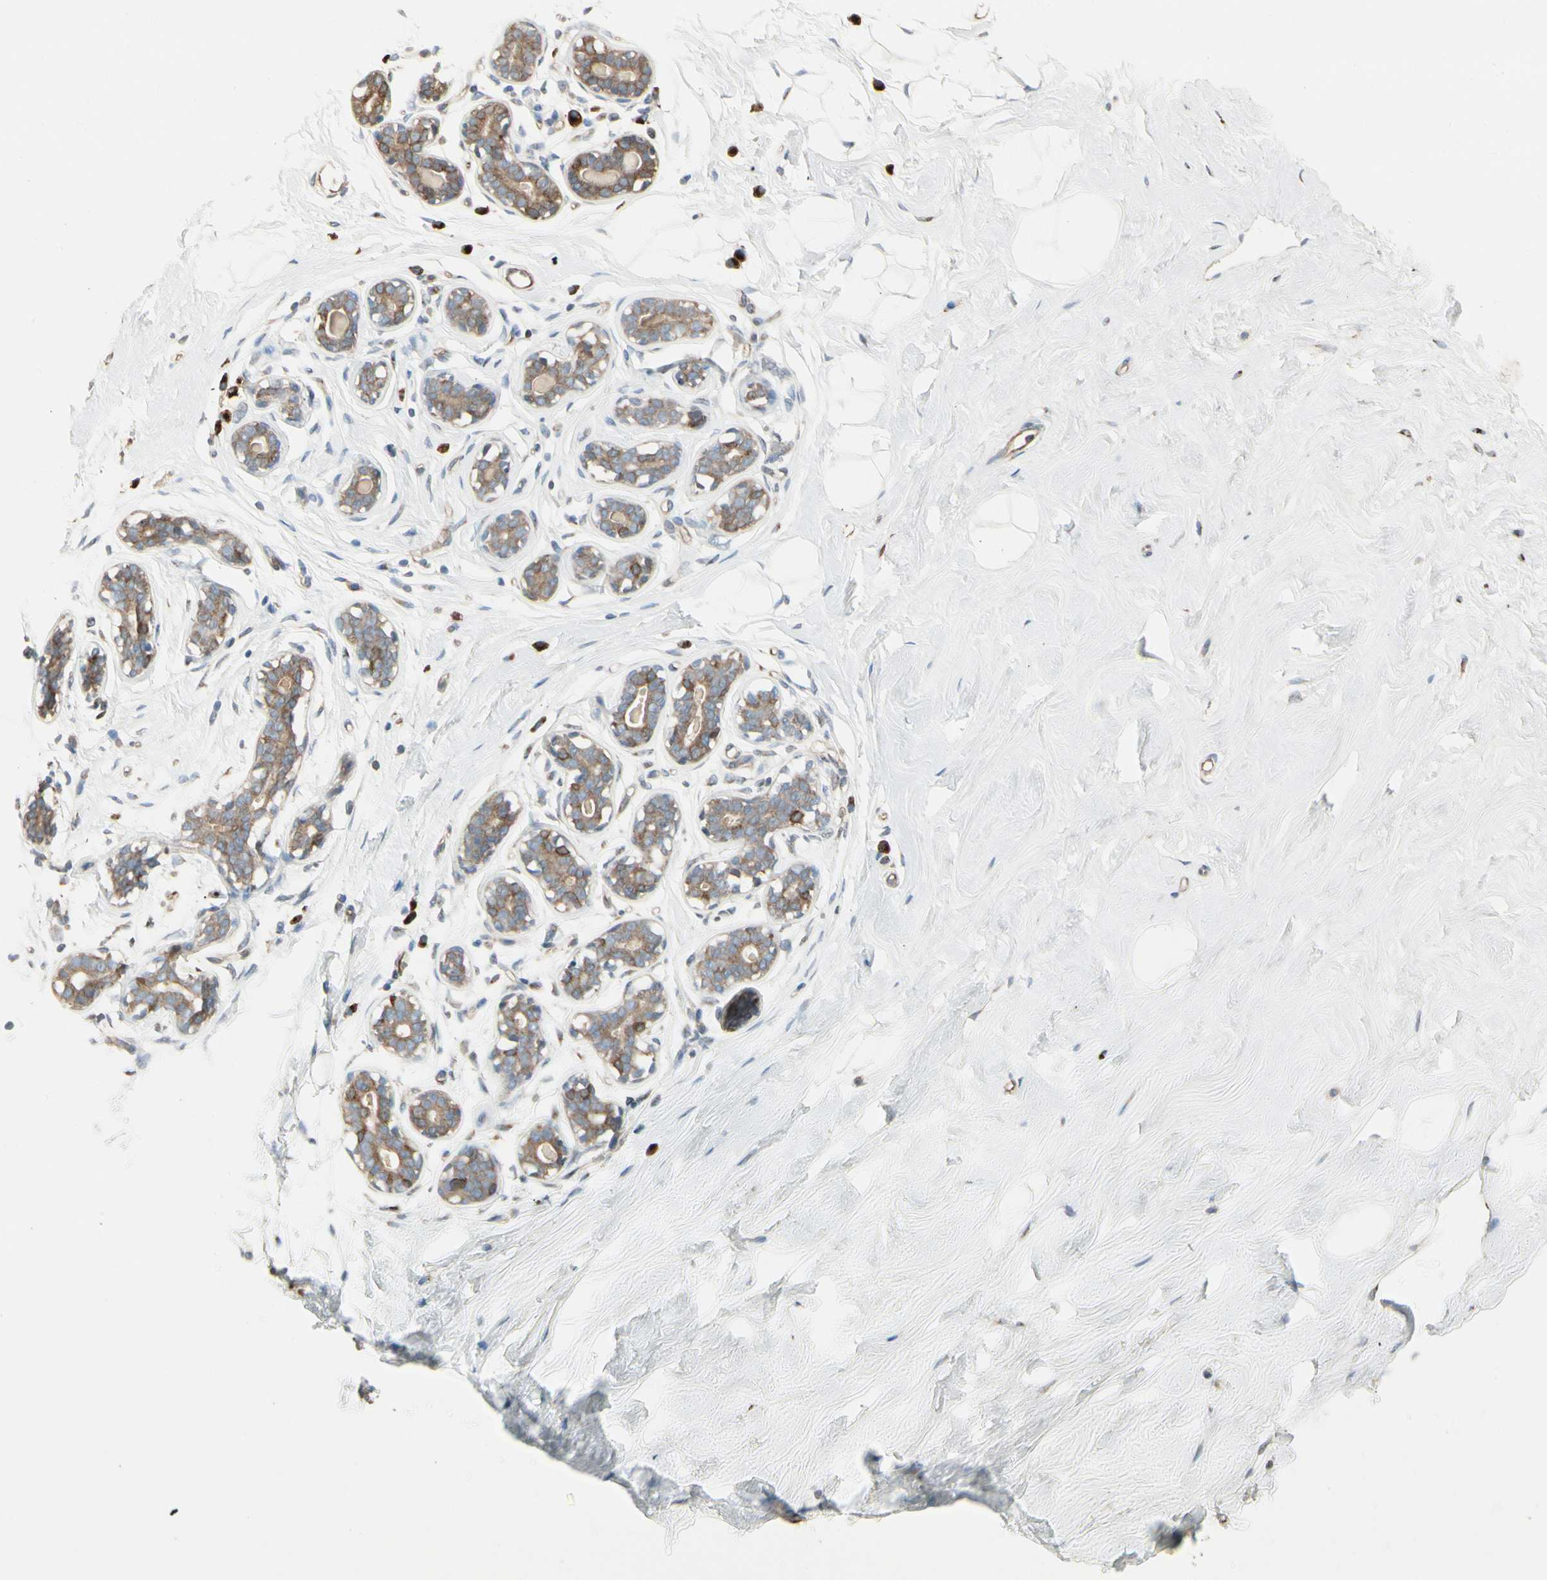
{"staining": {"intensity": "negative", "quantity": "none", "location": "none"}, "tissue": "breast", "cell_type": "Adipocytes", "image_type": "normal", "snomed": [{"axis": "morphology", "description": "Normal tissue, NOS"}, {"axis": "topography", "description": "Breast"}], "caption": "This is a micrograph of IHC staining of benign breast, which shows no expression in adipocytes.", "gene": "NUCB2", "patient": {"sex": "female", "age": 23}}